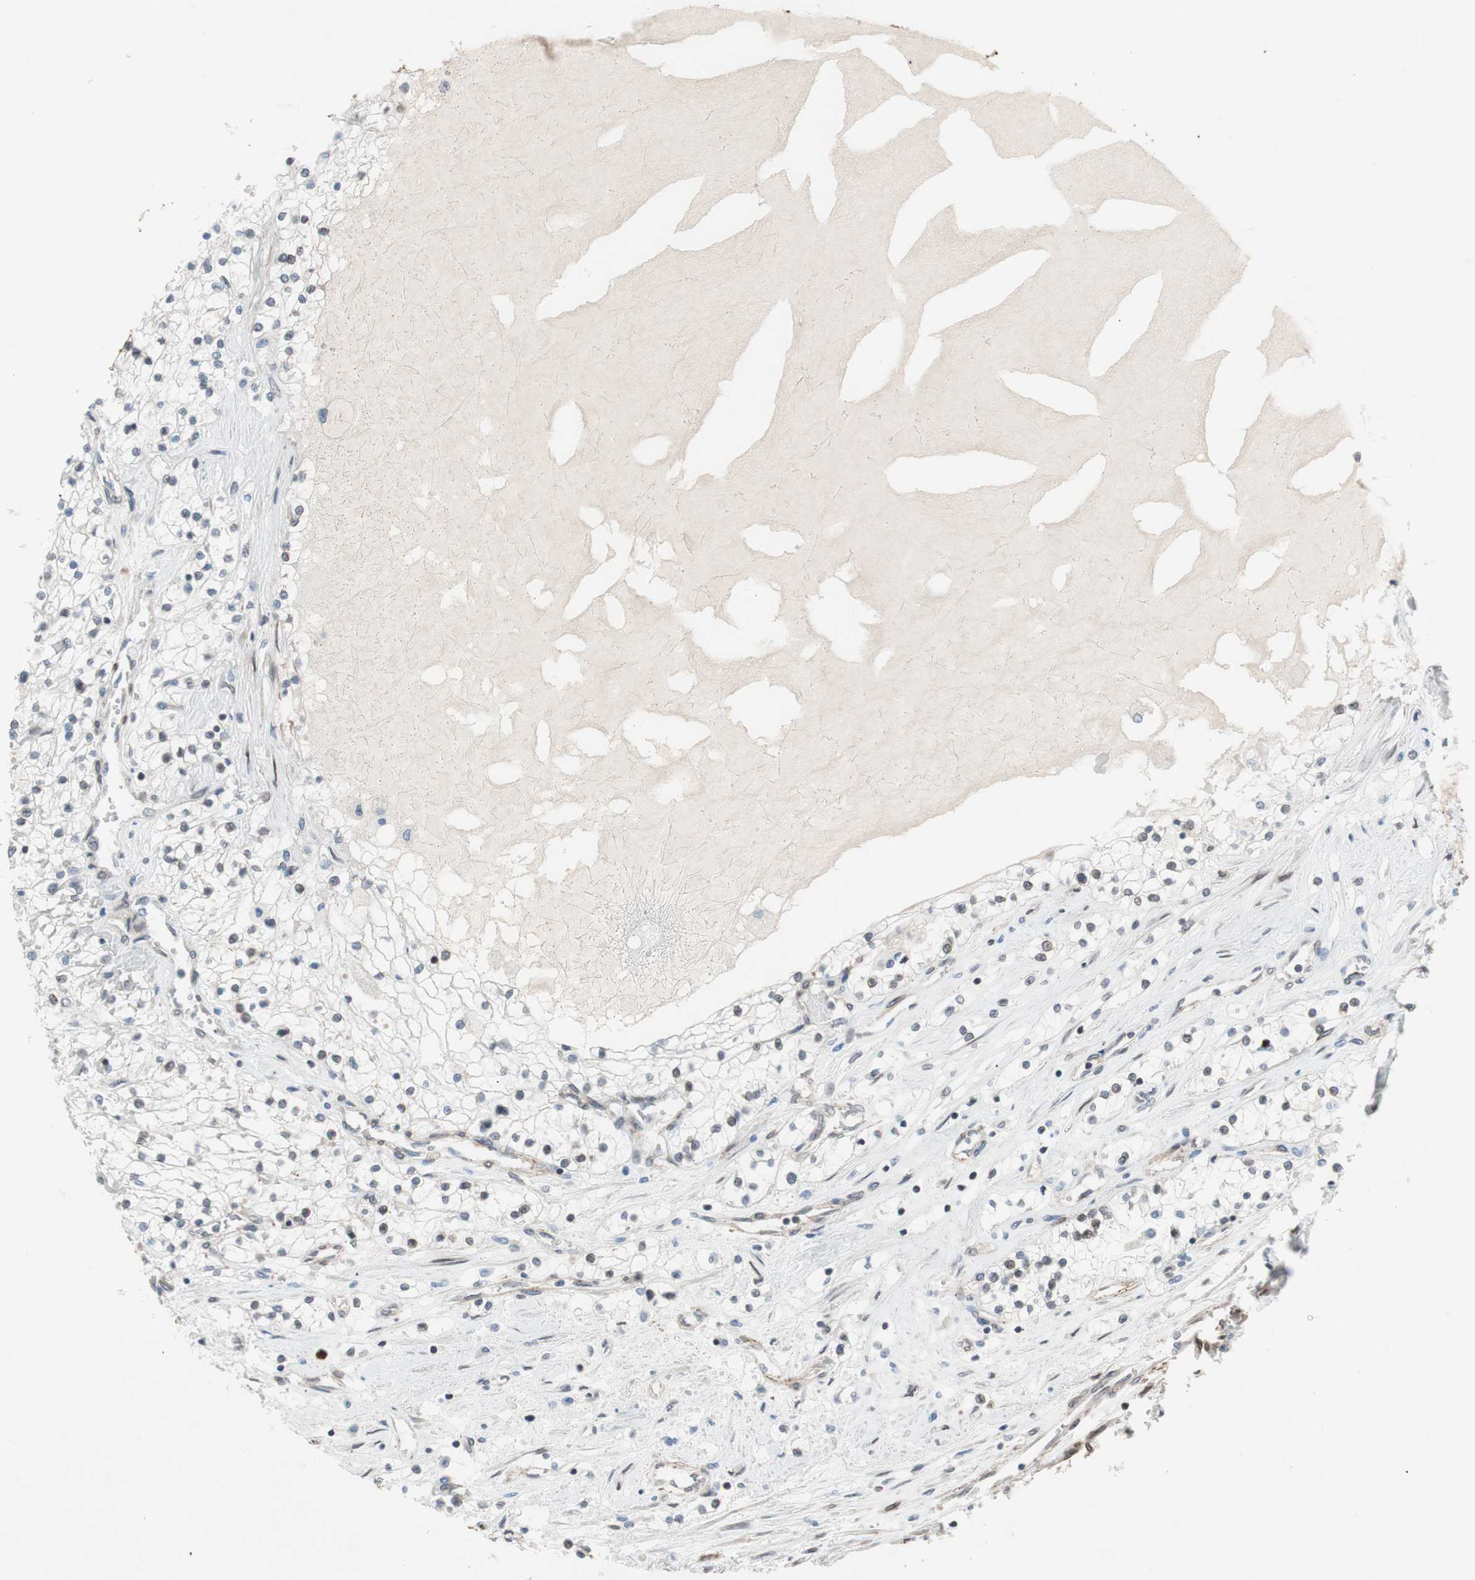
{"staining": {"intensity": "negative", "quantity": "none", "location": "none"}, "tissue": "renal cancer", "cell_type": "Tumor cells", "image_type": "cancer", "snomed": [{"axis": "morphology", "description": "Adenocarcinoma, NOS"}, {"axis": "topography", "description": "Kidney"}], "caption": "Renal cancer (adenocarcinoma) was stained to show a protein in brown. There is no significant staining in tumor cells. (DAB IHC, high magnification).", "gene": "ARNT2", "patient": {"sex": "male", "age": 68}}